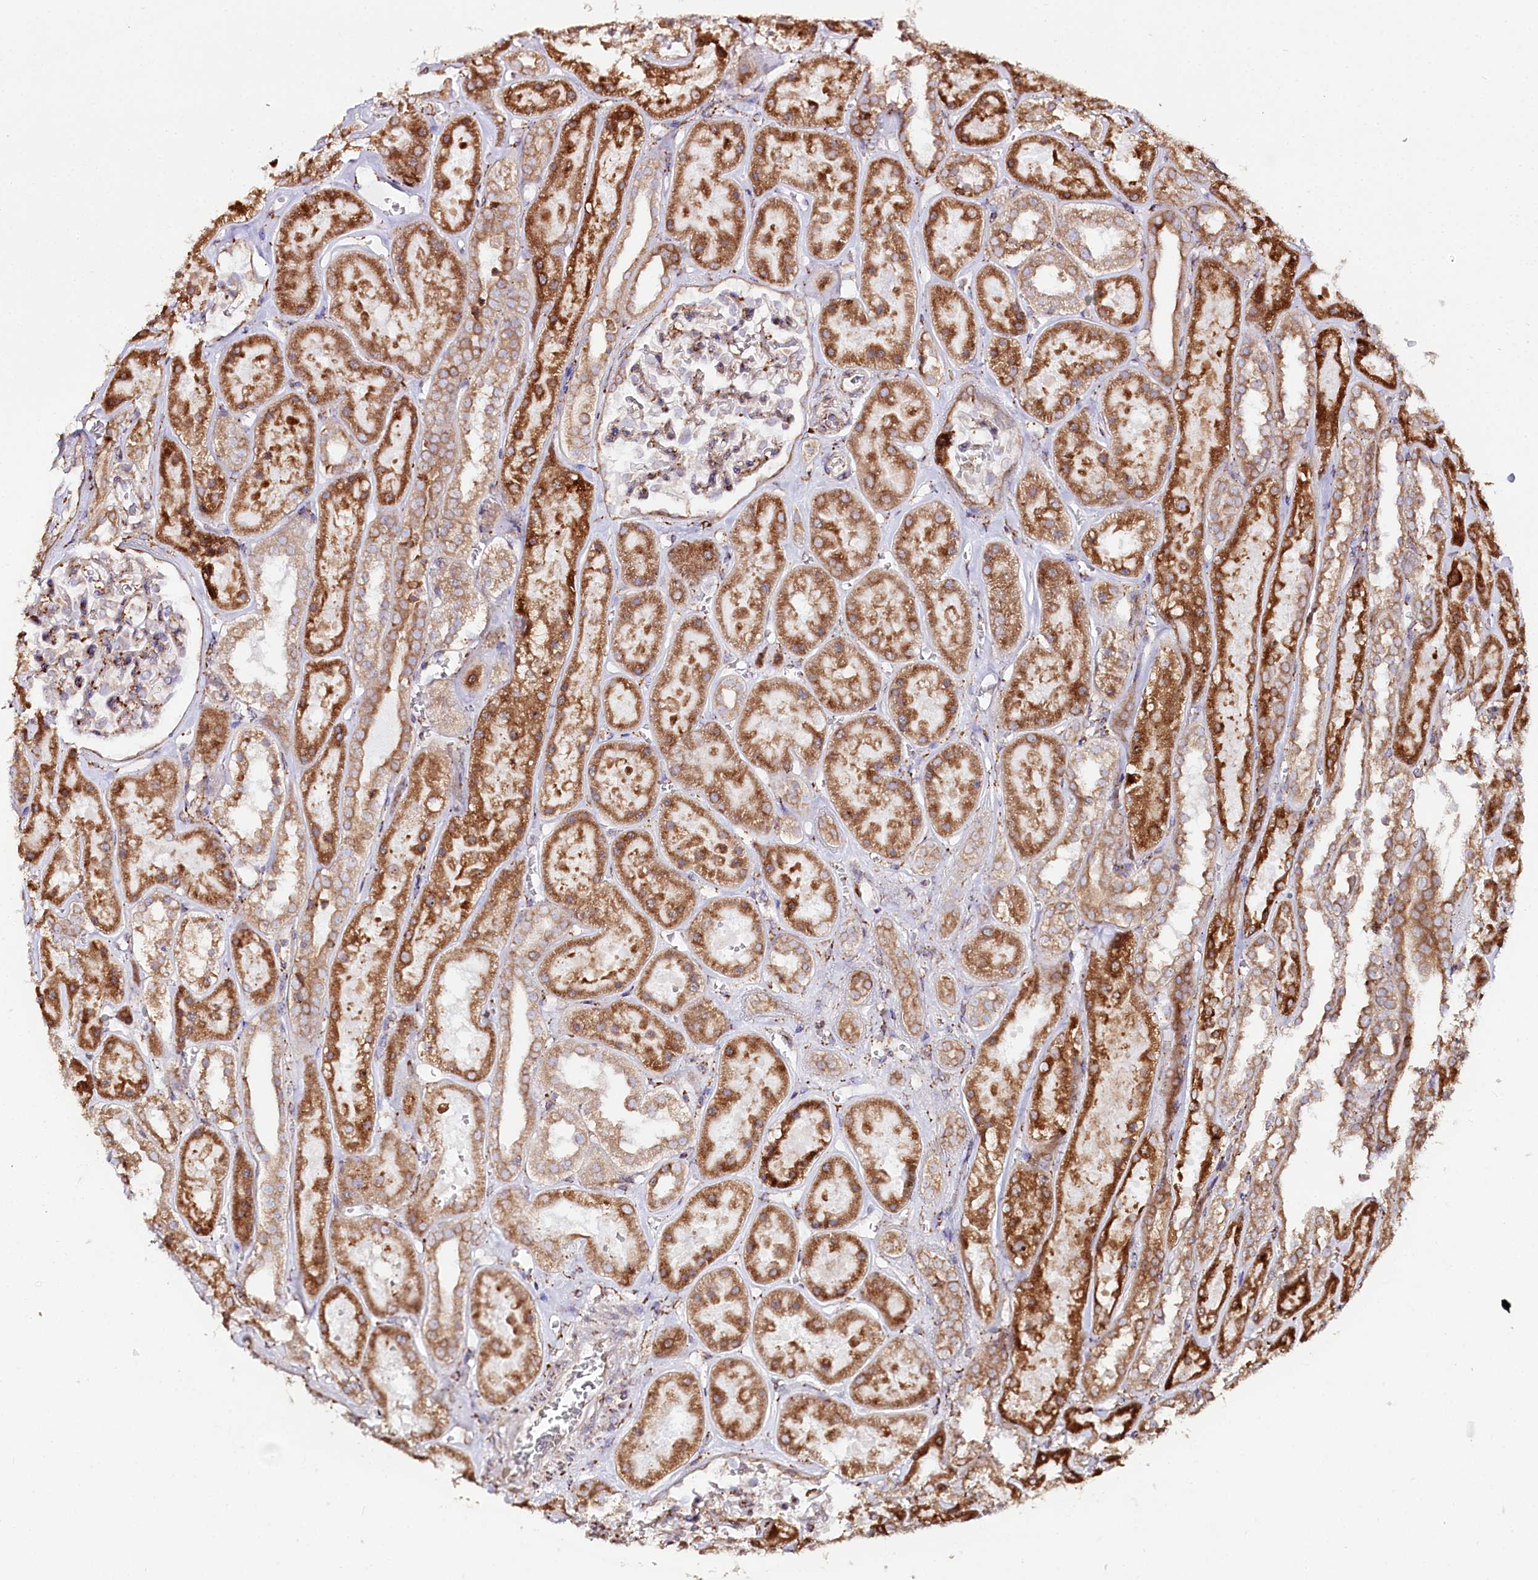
{"staining": {"intensity": "strong", "quantity": "<25%", "location": "cytoplasmic/membranous"}, "tissue": "kidney", "cell_type": "Cells in glomeruli", "image_type": "normal", "snomed": [{"axis": "morphology", "description": "Normal tissue, NOS"}, {"axis": "topography", "description": "Kidney"}], "caption": "IHC image of normal human kidney stained for a protein (brown), which exhibits medium levels of strong cytoplasmic/membranous positivity in approximately <25% of cells in glomeruli.", "gene": "CNPY2", "patient": {"sex": "female", "age": 41}}